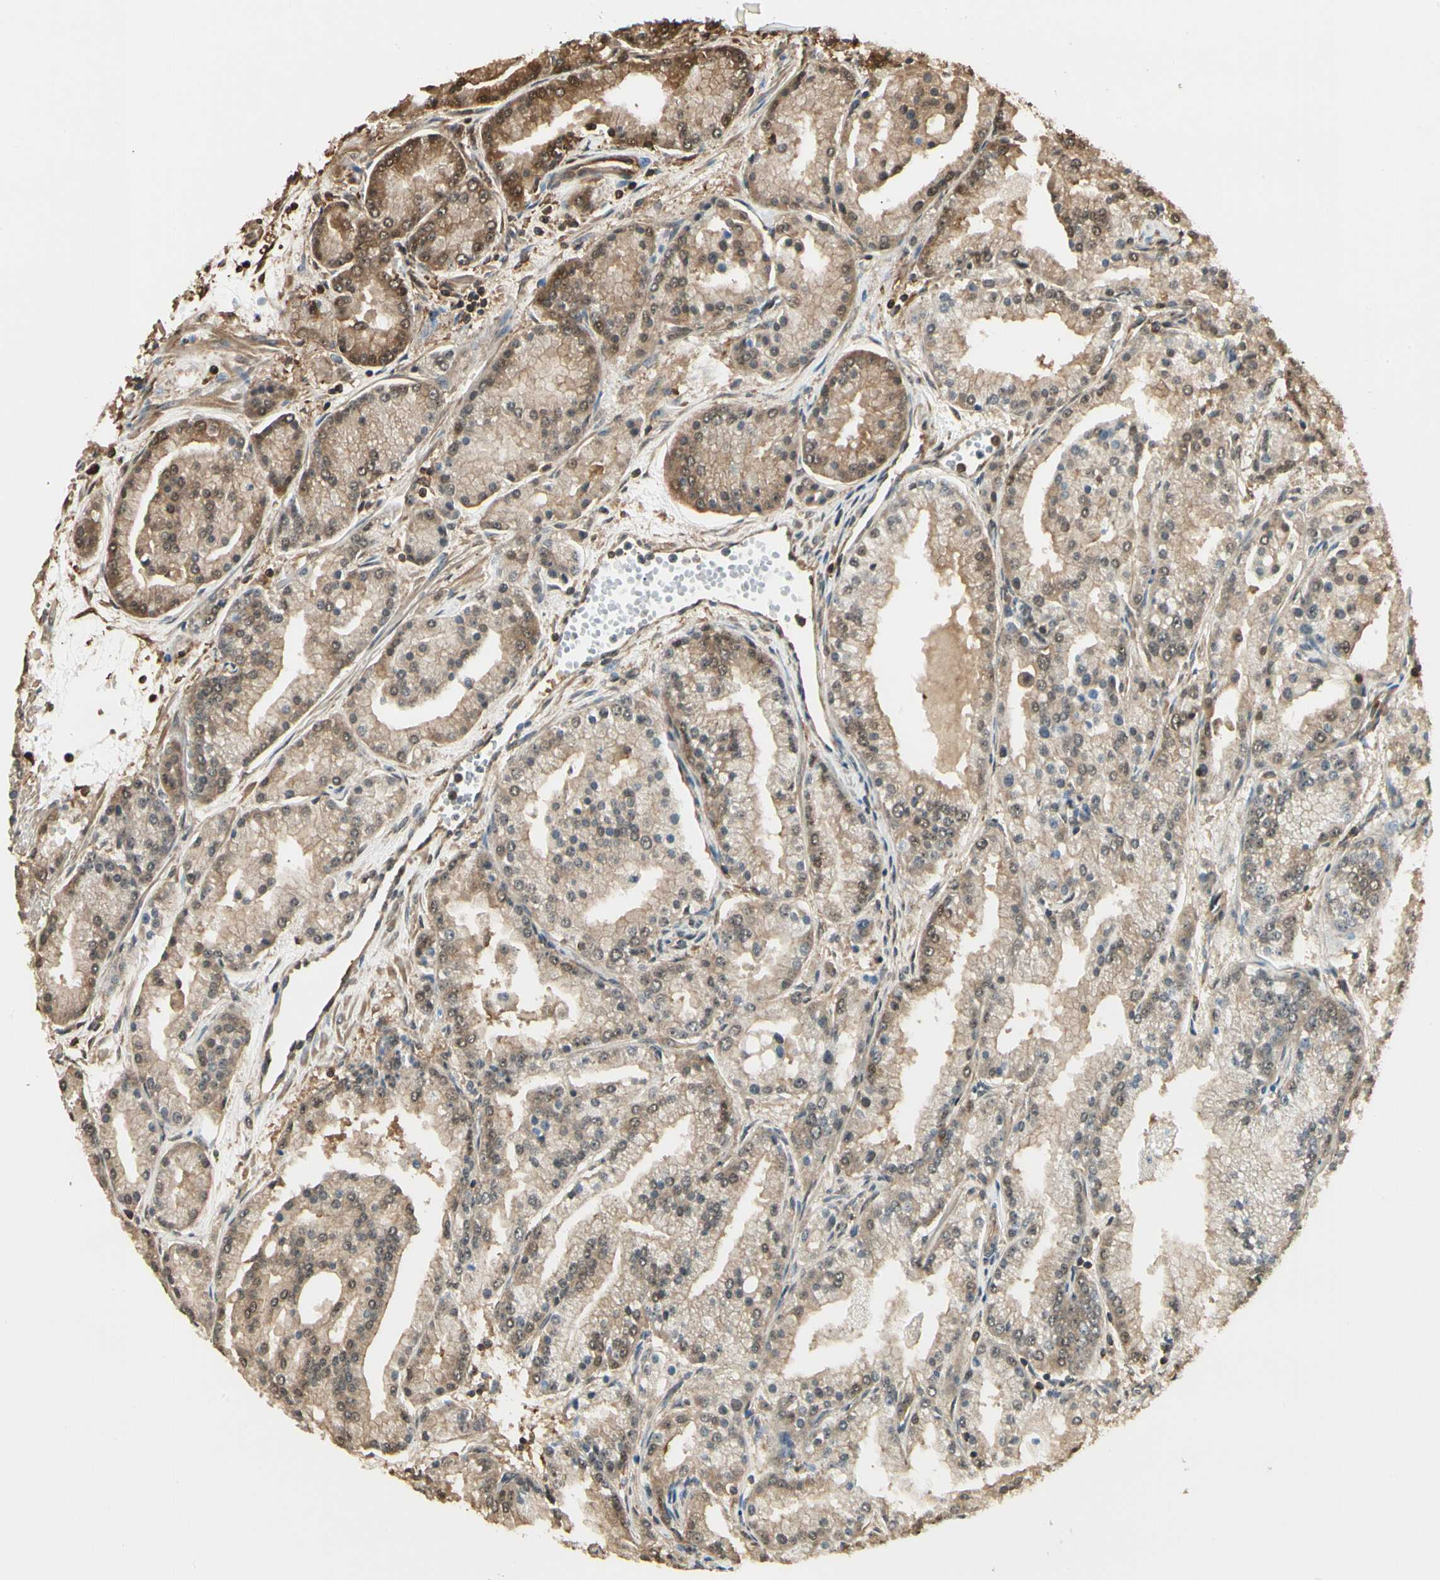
{"staining": {"intensity": "moderate", "quantity": "<25%", "location": "cytoplasmic/membranous,nuclear"}, "tissue": "prostate cancer", "cell_type": "Tumor cells", "image_type": "cancer", "snomed": [{"axis": "morphology", "description": "Adenocarcinoma, High grade"}, {"axis": "topography", "description": "Prostate"}], "caption": "Protein analysis of prostate cancer (adenocarcinoma (high-grade)) tissue reveals moderate cytoplasmic/membranous and nuclear positivity in approximately <25% of tumor cells.", "gene": "YWHAE", "patient": {"sex": "male", "age": 61}}